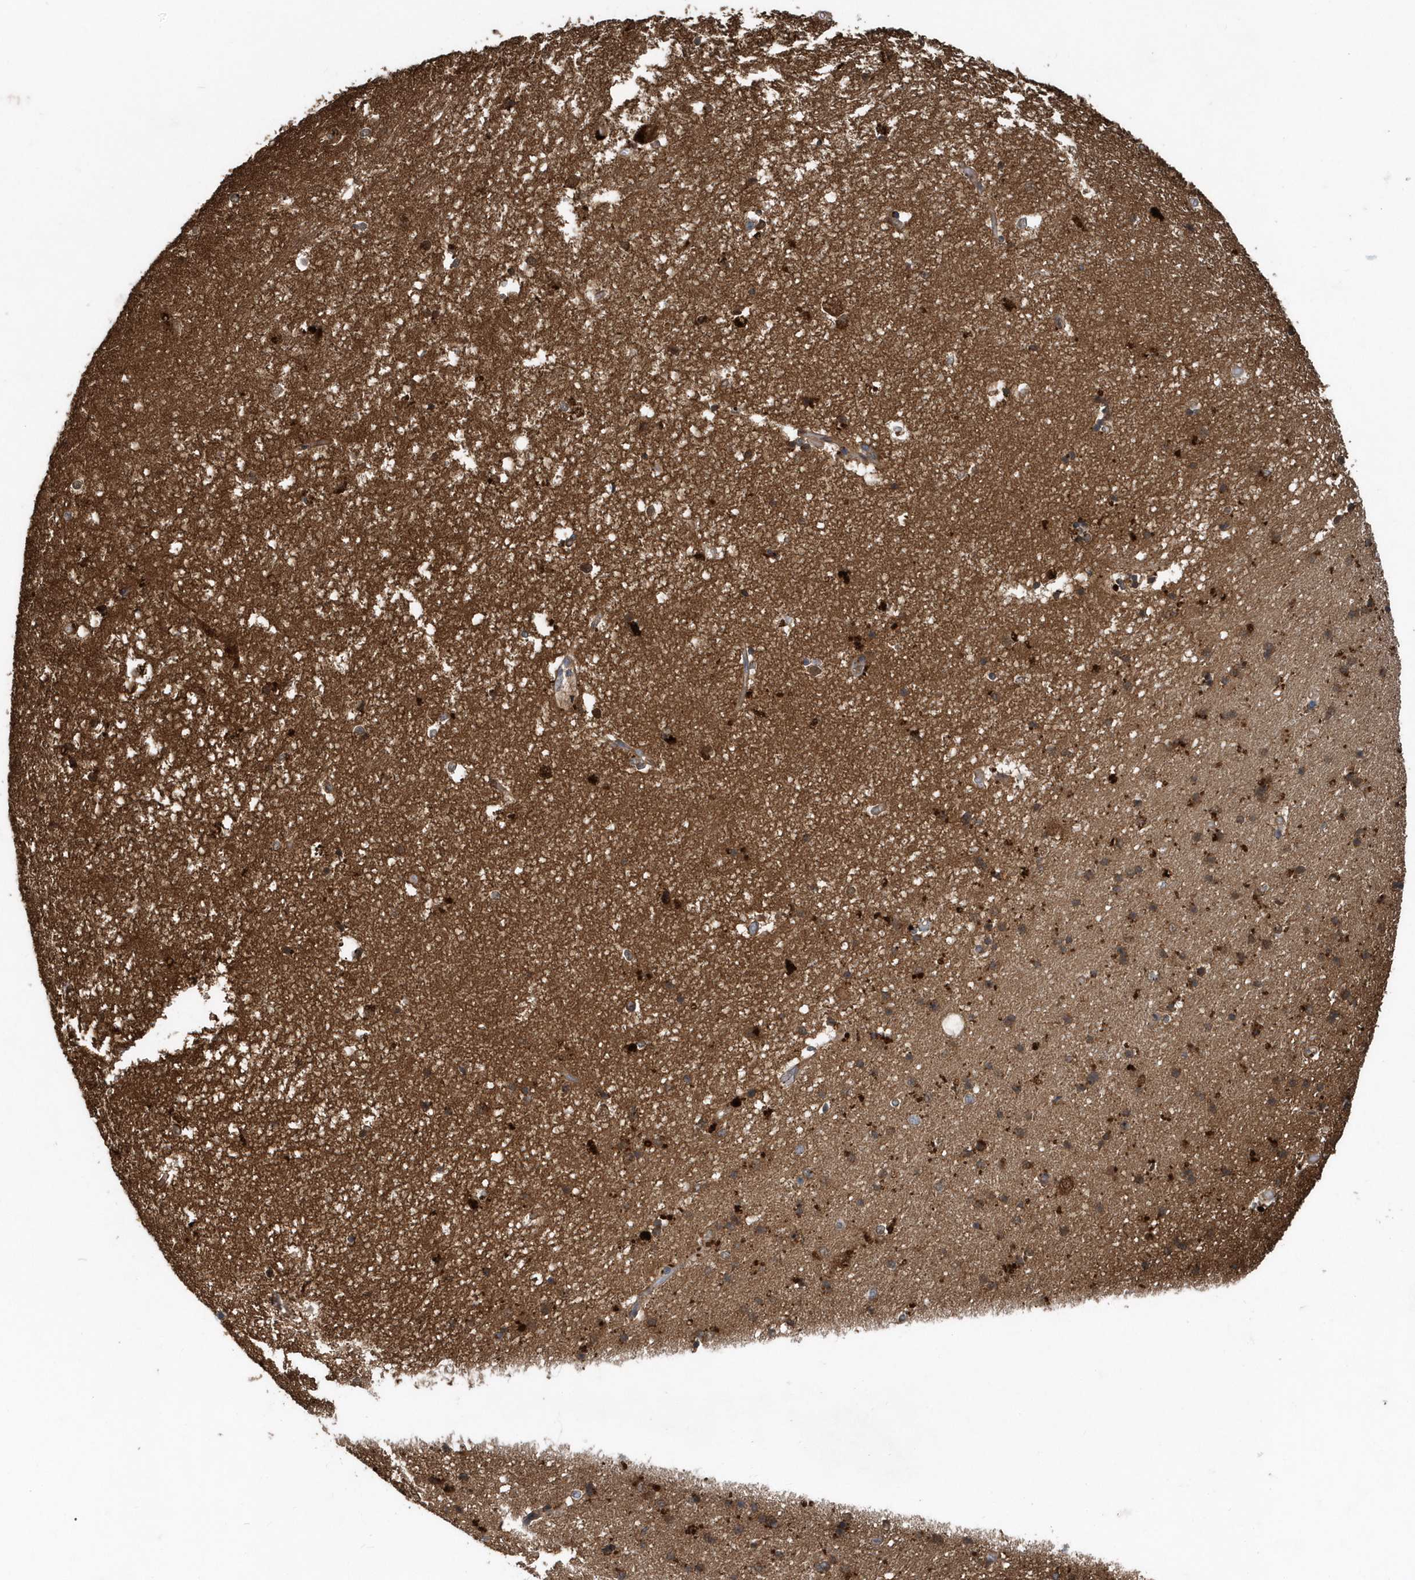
{"staining": {"intensity": "moderate", "quantity": "<25%", "location": "cytoplasmic/membranous"}, "tissue": "hippocampus", "cell_type": "Glial cells", "image_type": "normal", "snomed": [{"axis": "morphology", "description": "Normal tissue, NOS"}, {"axis": "topography", "description": "Hippocampus"}], "caption": "This image reveals immunohistochemistry (IHC) staining of unremarkable human hippocampus, with low moderate cytoplasmic/membranous positivity in approximately <25% of glial cells.", "gene": "PFN2", "patient": {"sex": "male", "age": 45}}